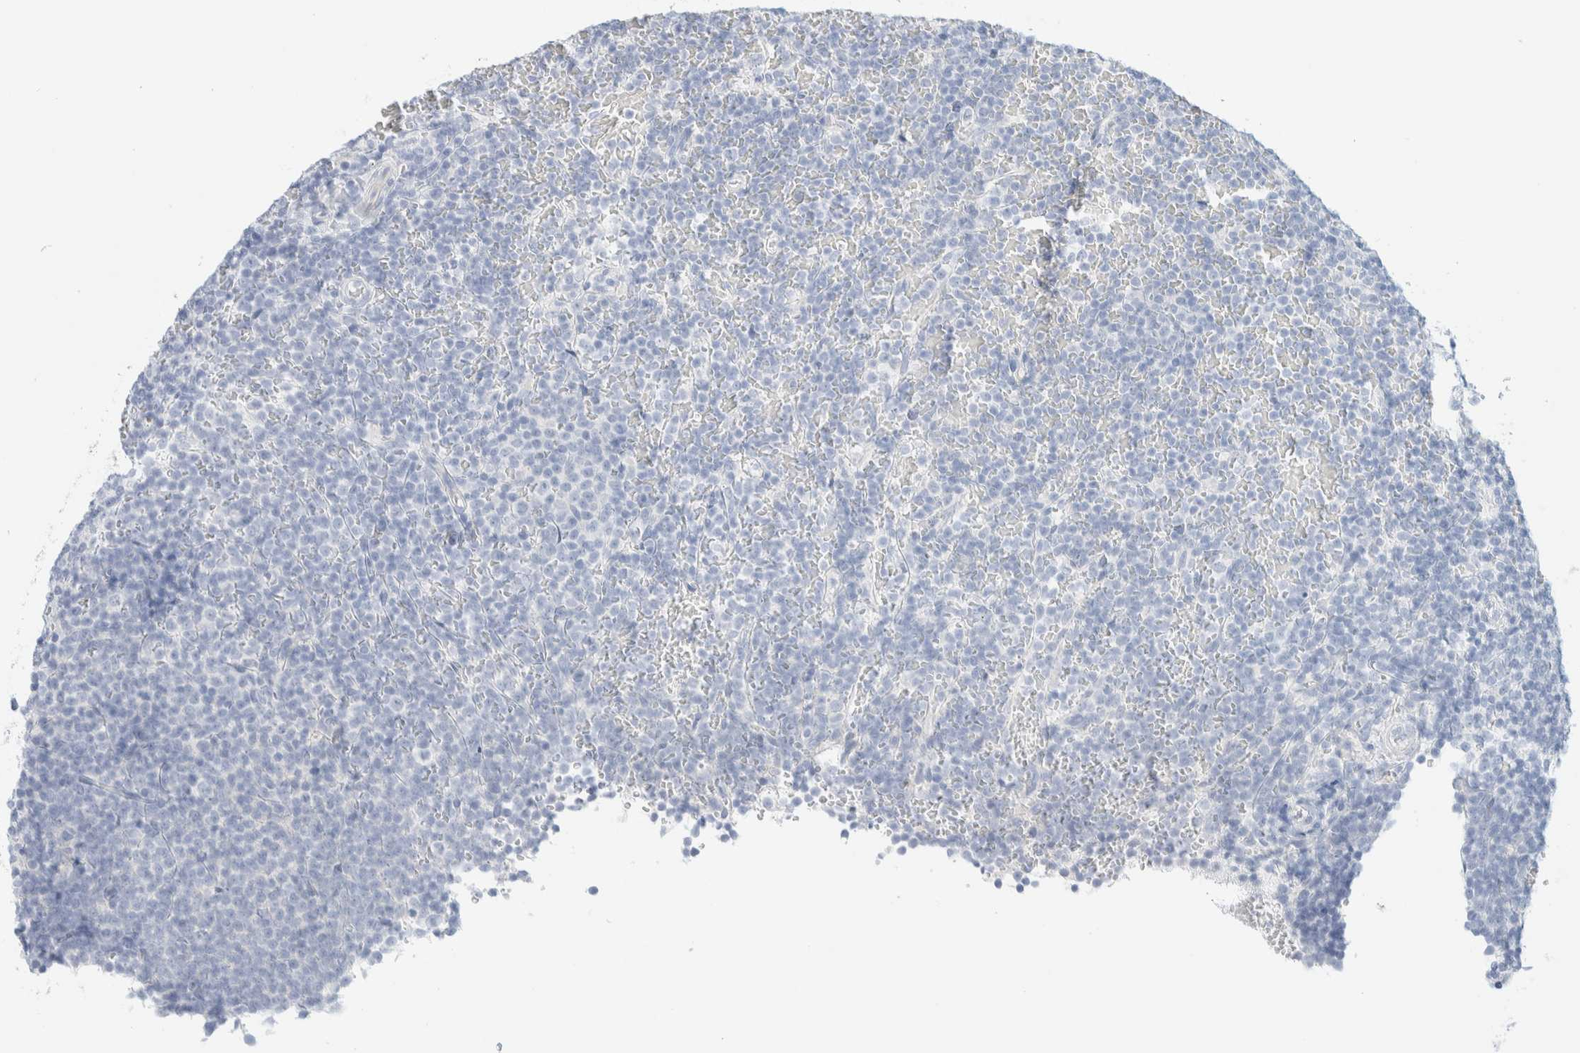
{"staining": {"intensity": "negative", "quantity": "none", "location": "none"}, "tissue": "lymphoma", "cell_type": "Tumor cells", "image_type": "cancer", "snomed": [{"axis": "morphology", "description": "Malignant lymphoma, non-Hodgkin's type, Low grade"}, {"axis": "topography", "description": "Spleen"}], "caption": "Tumor cells are negative for brown protein staining in malignant lymphoma, non-Hodgkin's type (low-grade).", "gene": "ATCAY", "patient": {"sex": "female", "age": 77}}